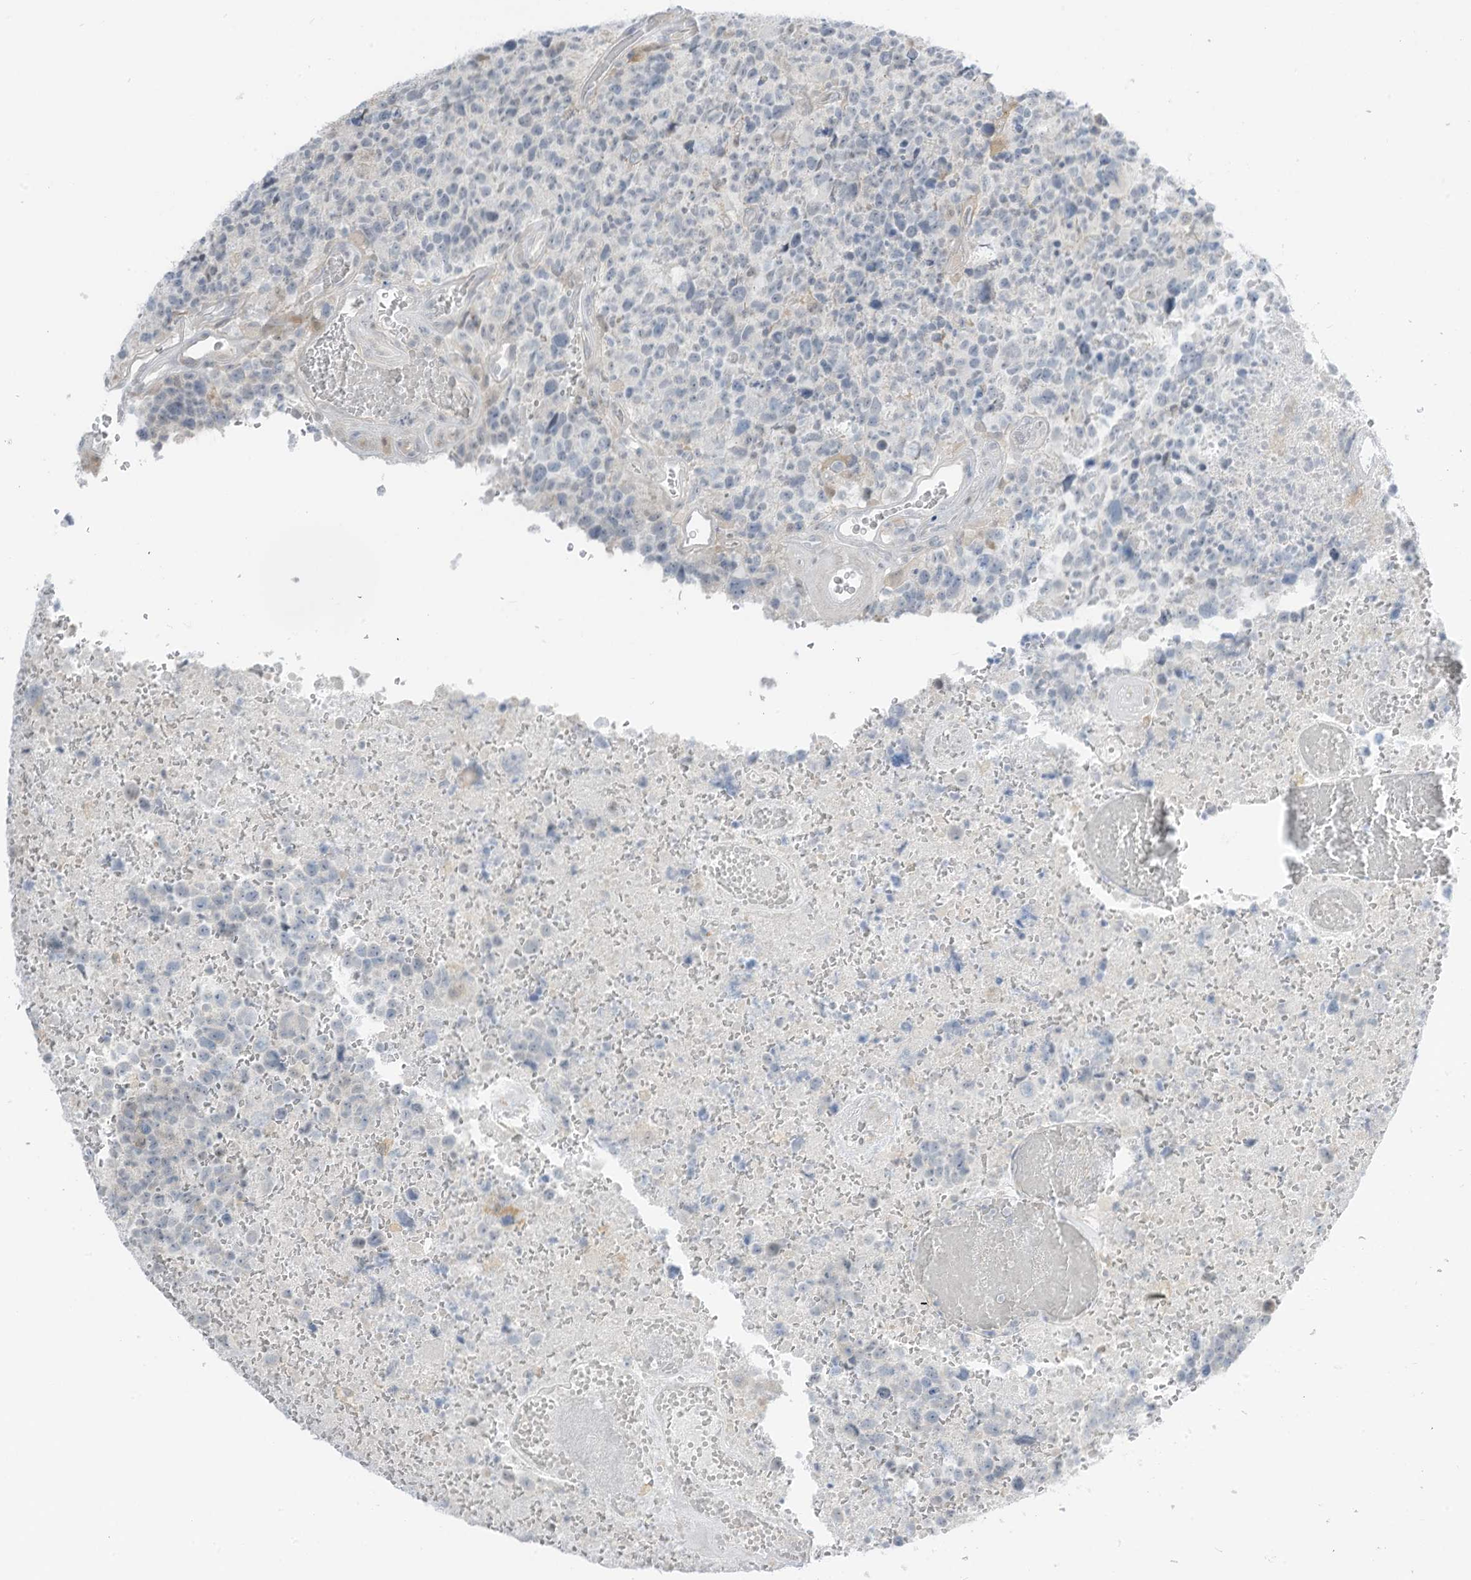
{"staining": {"intensity": "negative", "quantity": "none", "location": "none"}, "tissue": "glioma", "cell_type": "Tumor cells", "image_type": "cancer", "snomed": [{"axis": "morphology", "description": "Glioma, malignant, High grade"}, {"axis": "topography", "description": "Brain"}], "caption": "Immunohistochemistry photomicrograph of glioma stained for a protein (brown), which shows no positivity in tumor cells.", "gene": "ASPRV1", "patient": {"sex": "male", "age": 69}}